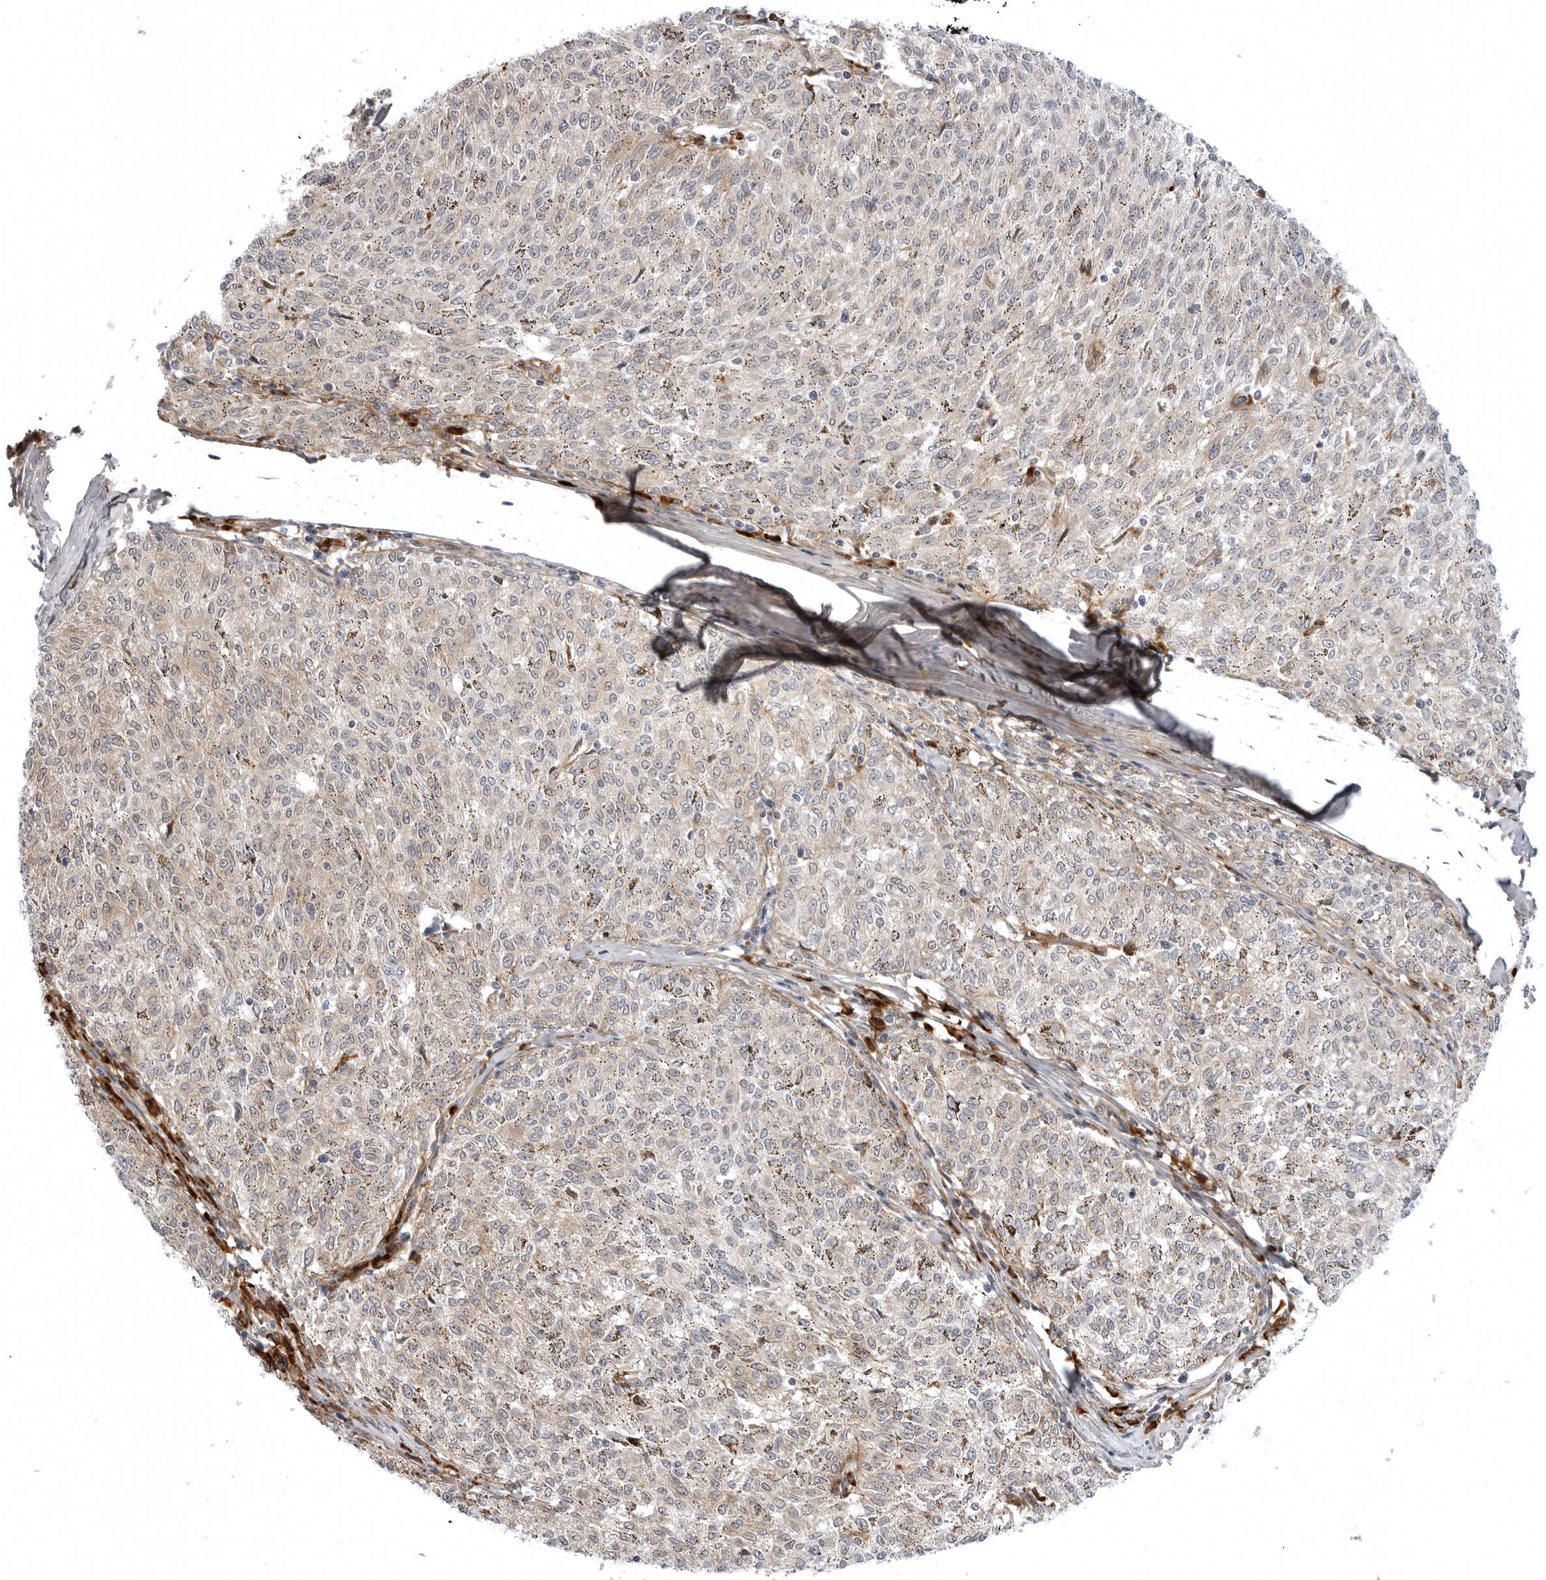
{"staining": {"intensity": "weak", "quantity": "25%-75%", "location": "cytoplasmic/membranous"}, "tissue": "melanoma", "cell_type": "Tumor cells", "image_type": "cancer", "snomed": [{"axis": "morphology", "description": "Malignant melanoma, NOS"}, {"axis": "topography", "description": "Skin"}], "caption": "Brown immunohistochemical staining in melanoma exhibits weak cytoplasmic/membranous staining in about 25%-75% of tumor cells. Ihc stains the protein in brown and the nuclei are stained blue.", "gene": "ARL5A", "patient": {"sex": "female", "age": 72}}